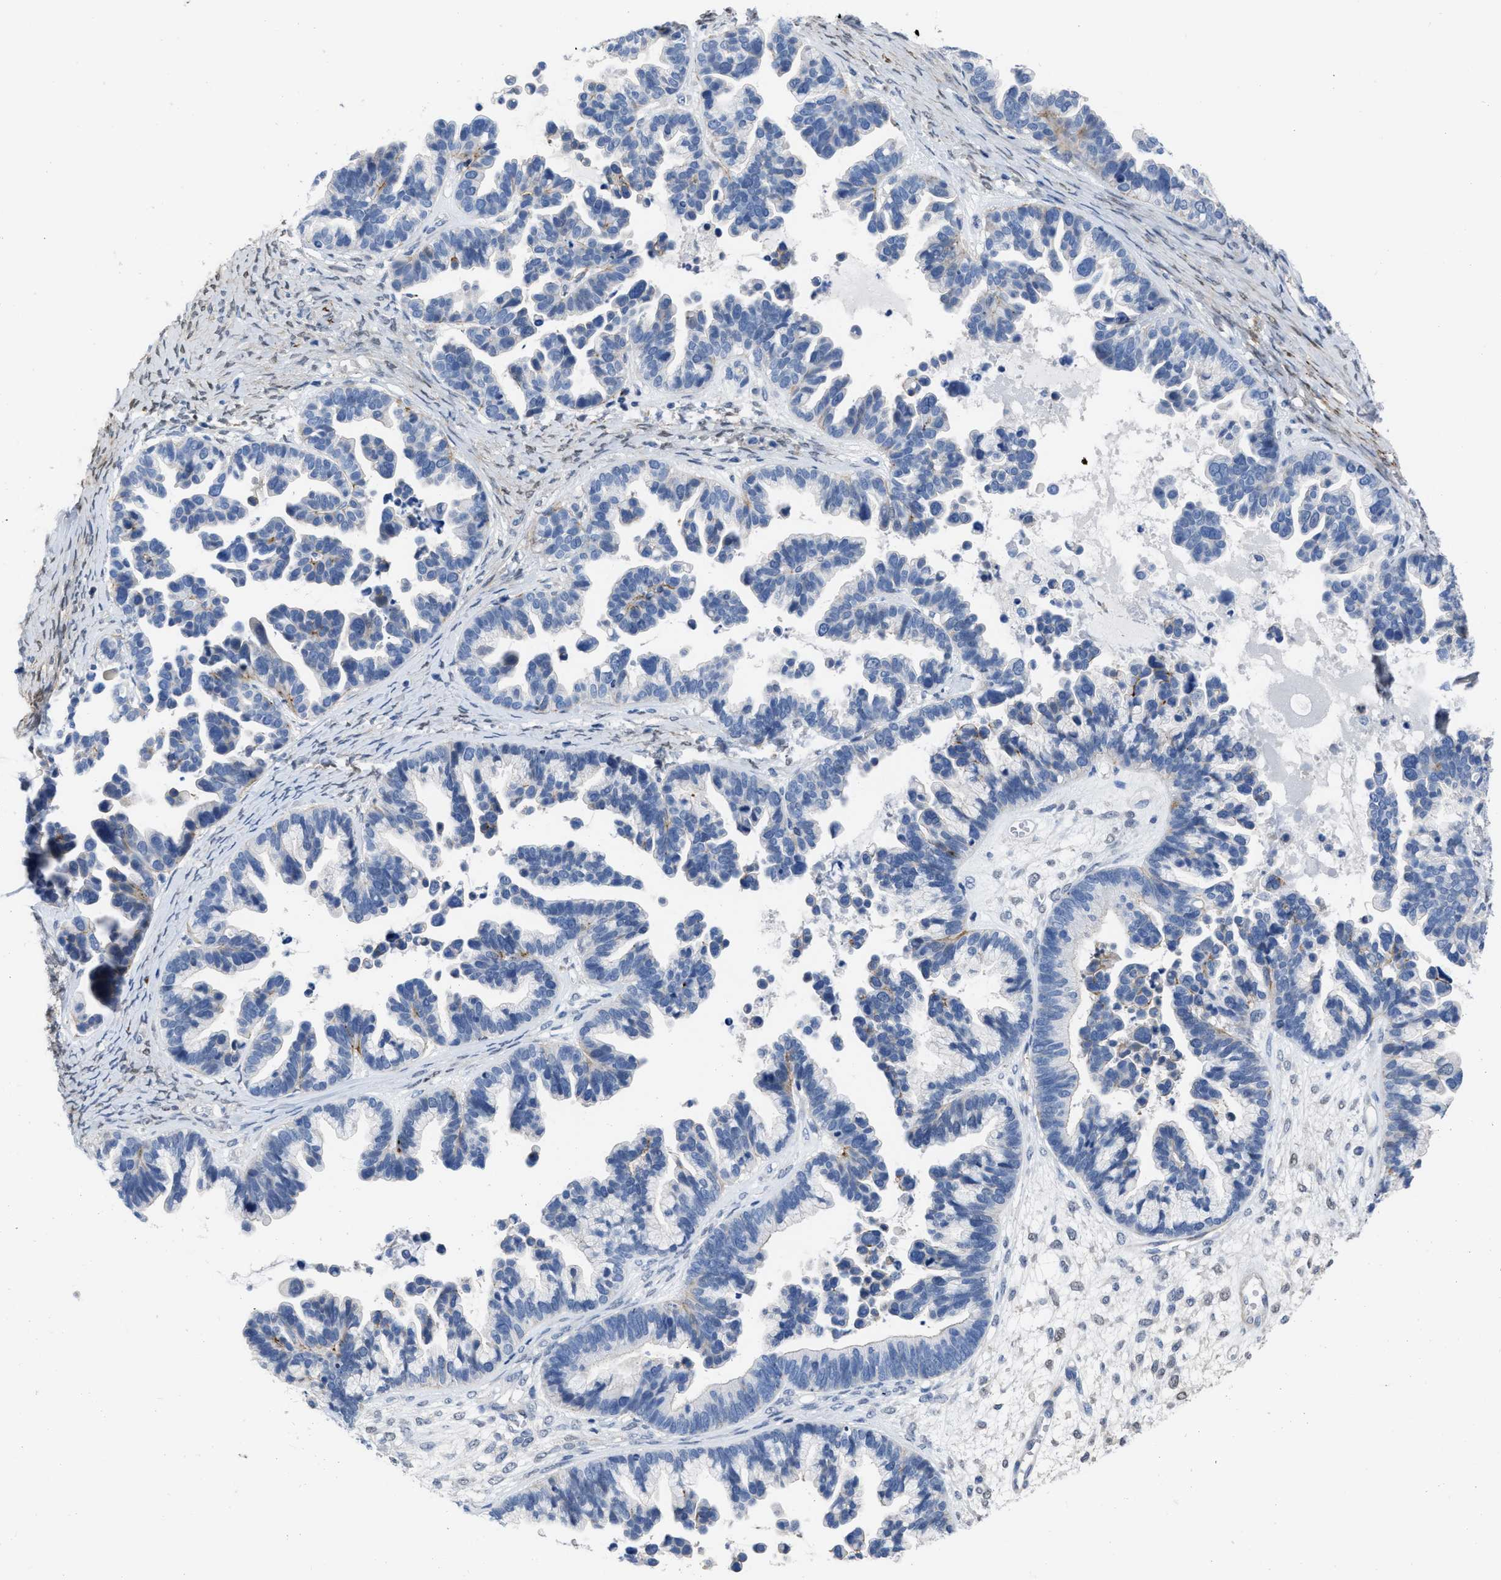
{"staining": {"intensity": "negative", "quantity": "none", "location": "none"}, "tissue": "ovarian cancer", "cell_type": "Tumor cells", "image_type": "cancer", "snomed": [{"axis": "morphology", "description": "Cystadenocarcinoma, serous, NOS"}, {"axis": "topography", "description": "Ovary"}], "caption": "This is an immunohistochemistry (IHC) micrograph of human ovarian cancer (serous cystadenocarcinoma). There is no staining in tumor cells.", "gene": "PRMT2", "patient": {"sex": "female", "age": 56}}